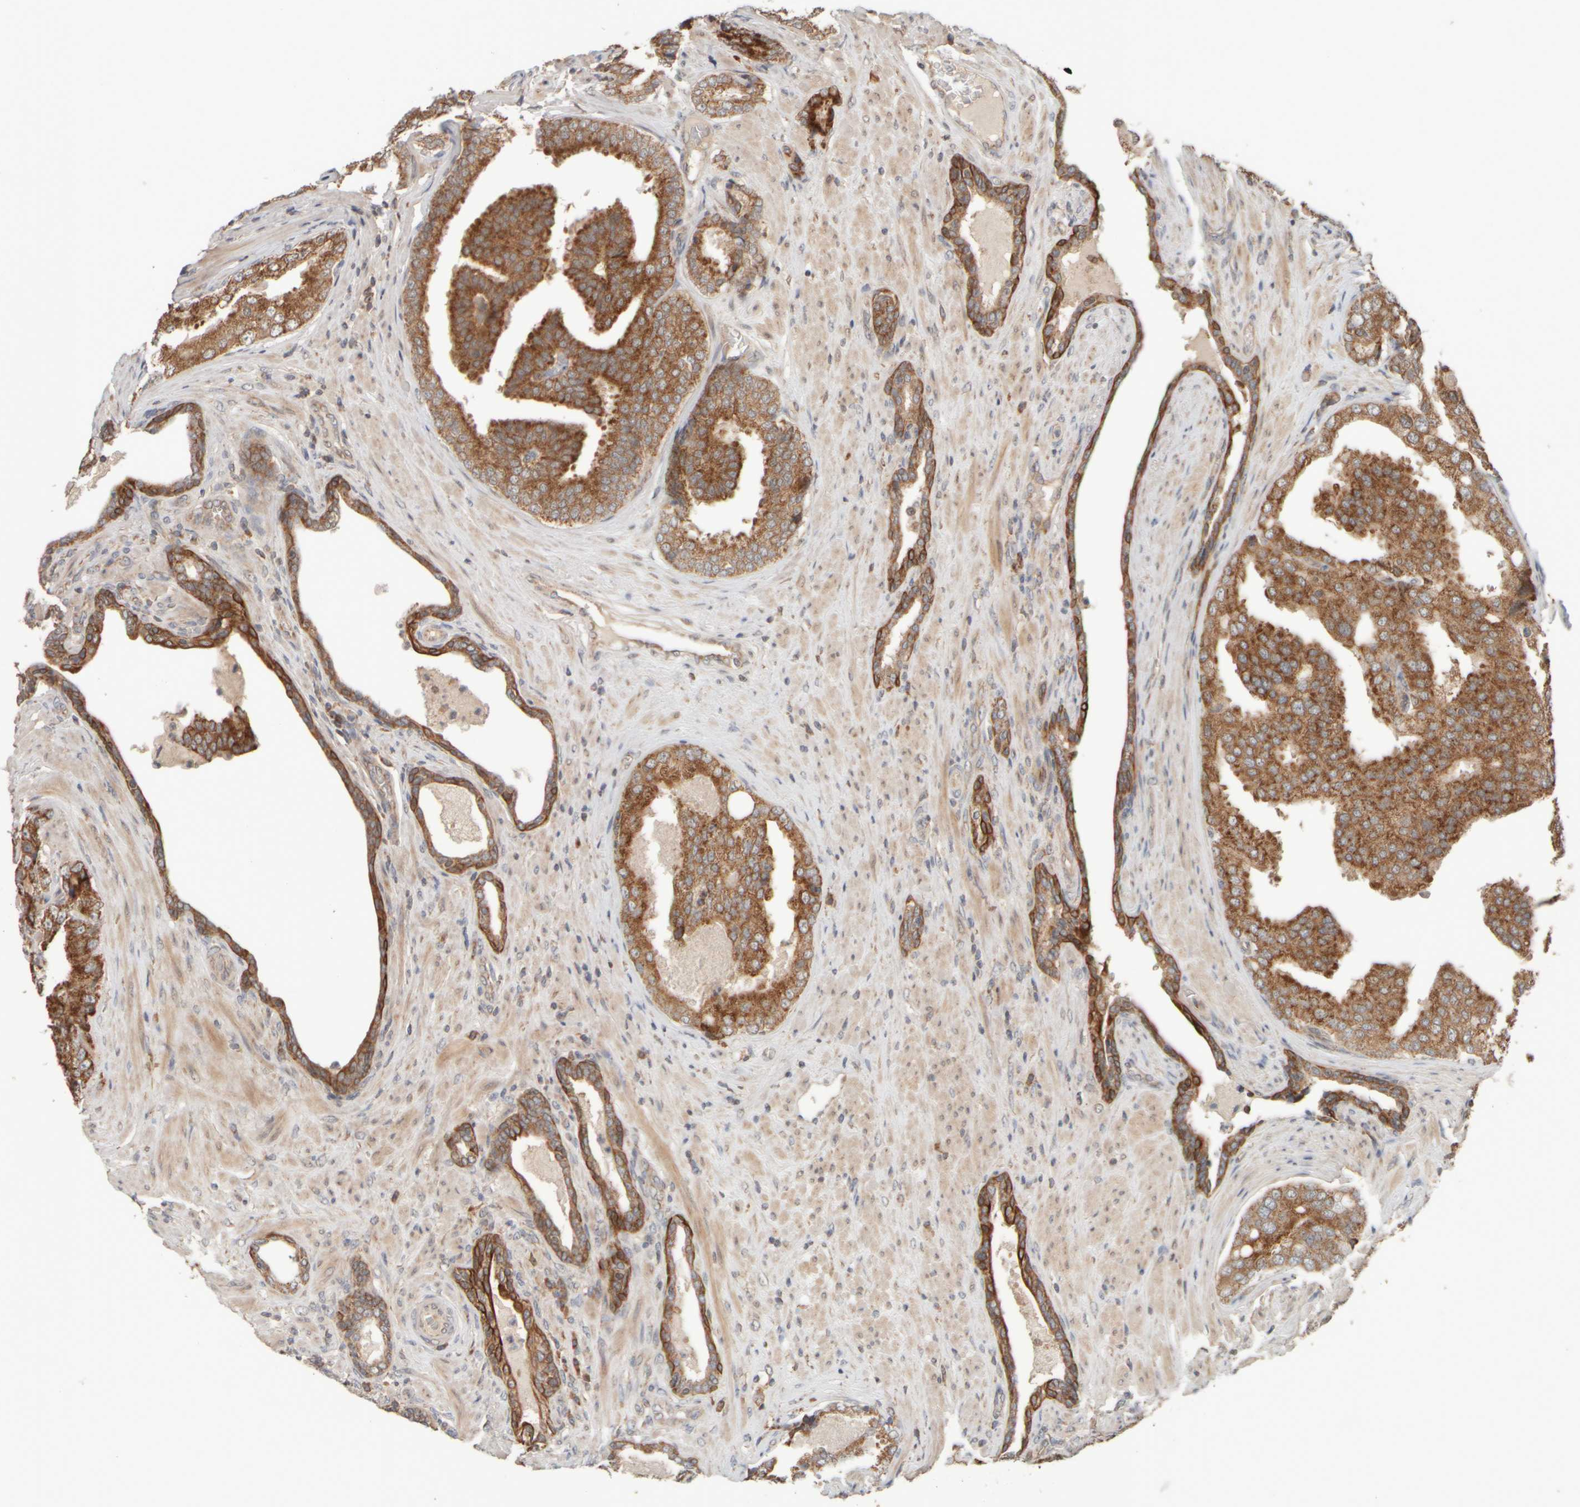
{"staining": {"intensity": "strong", "quantity": ">75%", "location": "cytoplasmic/membranous"}, "tissue": "prostate cancer", "cell_type": "Tumor cells", "image_type": "cancer", "snomed": [{"axis": "morphology", "description": "Adenocarcinoma, High grade"}, {"axis": "topography", "description": "Prostate"}], "caption": "Prostate cancer (high-grade adenocarcinoma) stained for a protein (brown) reveals strong cytoplasmic/membranous positive expression in approximately >75% of tumor cells.", "gene": "EIF2B3", "patient": {"sex": "male", "age": 50}}